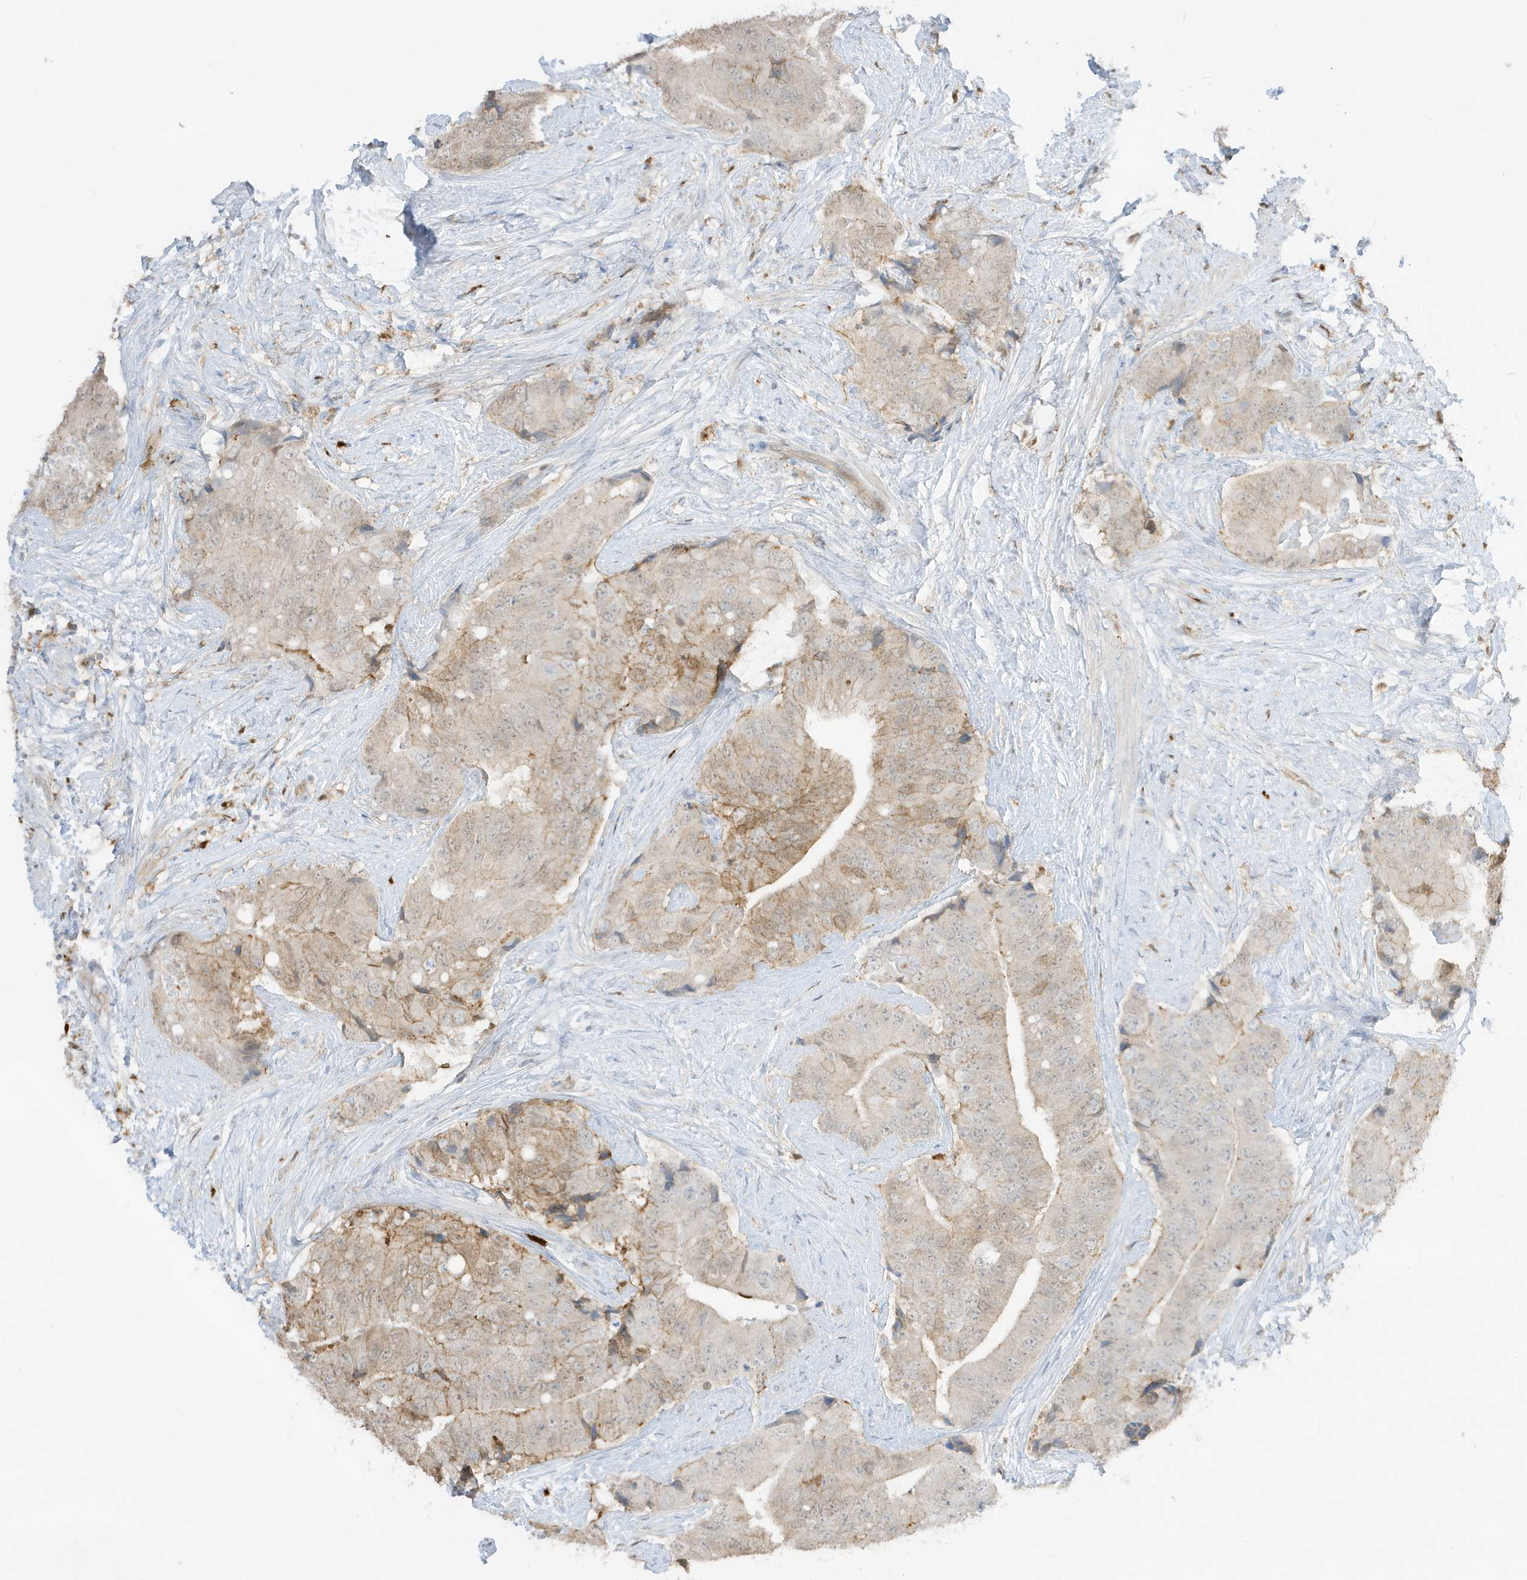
{"staining": {"intensity": "moderate", "quantity": "<25%", "location": "cytoplasmic/membranous"}, "tissue": "prostate cancer", "cell_type": "Tumor cells", "image_type": "cancer", "snomed": [{"axis": "morphology", "description": "Adenocarcinoma, High grade"}, {"axis": "topography", "description": "Prostate"}], "caption": "High-magnification brightfield microscopy of prostate cancer stained with DAB (brown) and counterstained with hematoxylin (blue). tumor cells exhibit moderate cytoplasmic/membranous positivity is identified in about<25% of cells.", "gene": "GCA", "patient": {"sex": "male", "age": 70}}